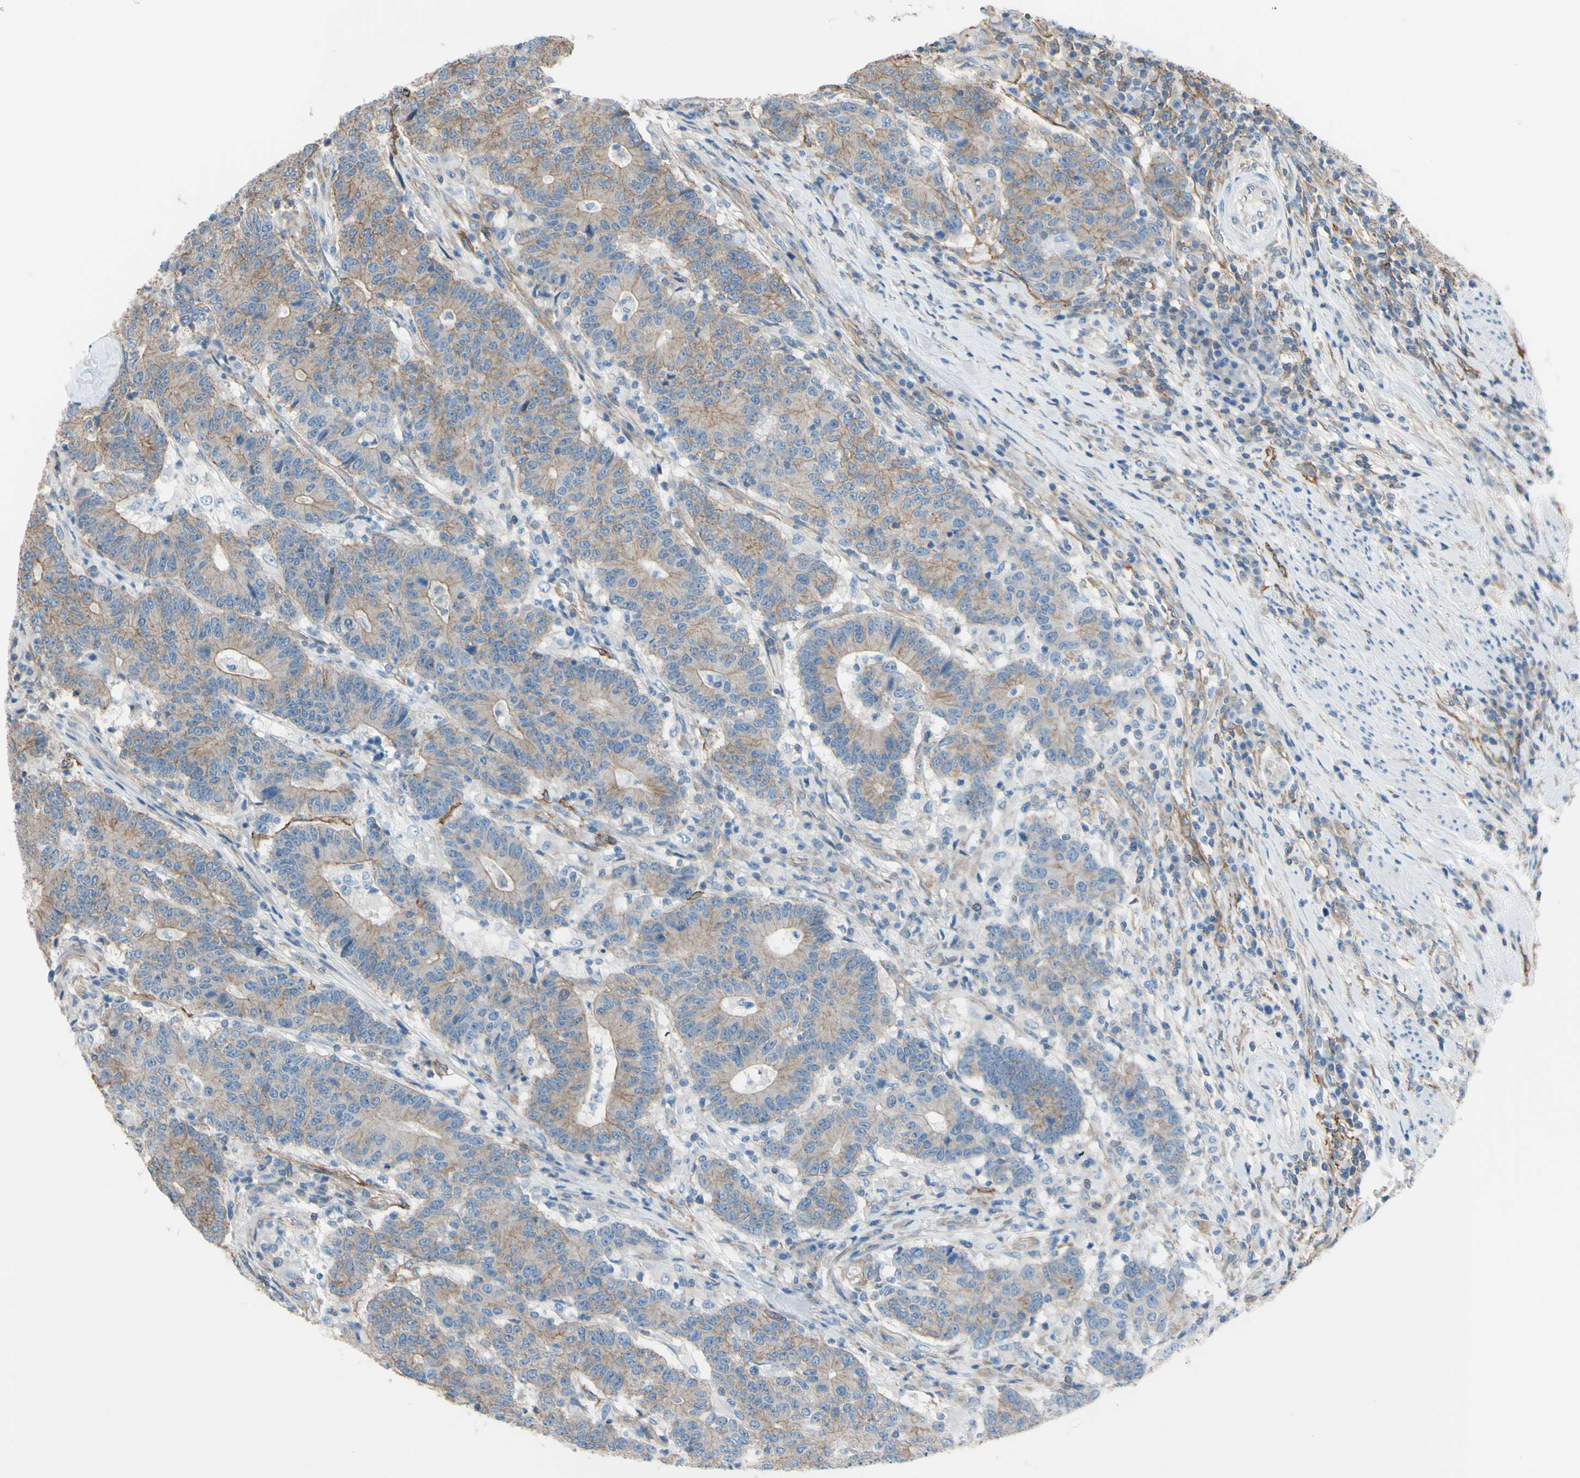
{"staining": {"intensity": "weak", "quantity": ">75%", "location": "cytoplasmic/membranous"}, "tissue": "colorectal cancer", "cell_type": "Tumor cells", "image_type": "cancer", "snomed": [{"axis": "morphology", "description": "Normal tissue, NOS"}, {"axis": "morphology", "description": "Adenocarcinoma, NOS"}, {"axis": "topography", "description": "Colon"}], "caption": "A photomicrograph of colorectal cancer (adenocarcinoma) stained for a protein shows weak cytoplasmic/membranous brown staining in tumor cells.", "gene": "ADD1", "patient": {"sex": "female", "age": 75}}